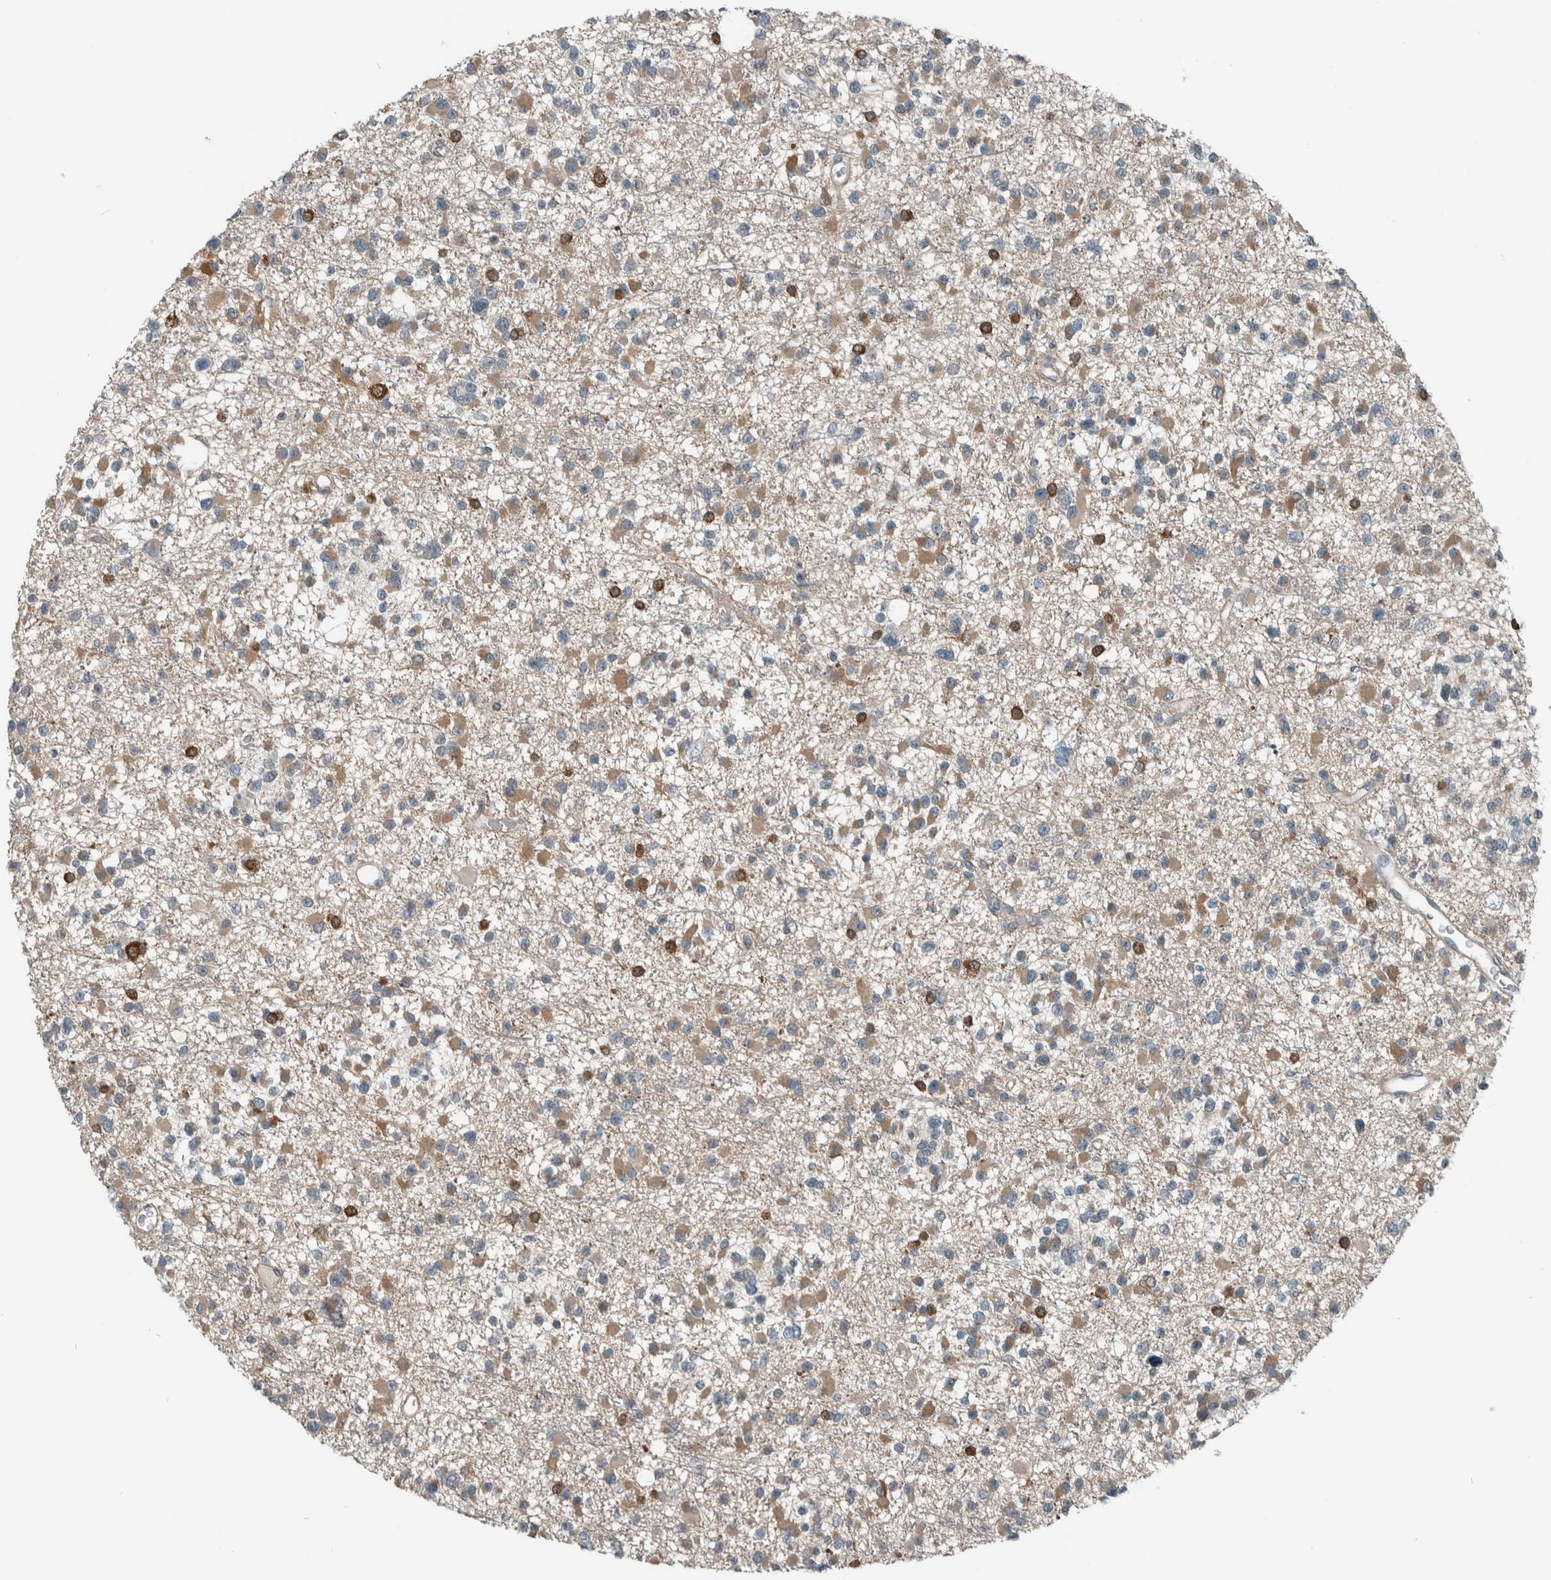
{"staining": {"intensity": "weak", "quantity": ">75%", "location": "cytoplasmic/membranous"}, "tissue": "glioma", "cell_type": "Tumor cells", "image_type": "cancer", "snomed": [{"axis": "morphology", "description": "Glioma, malignant, Low grade"}, {"axis": "topography", "description": "Brain"}], "caption": "Glioma tissue displays weak cytoplasmic/membranous staining in approximately >75% of tumor cells (DAB (3,3'-diaminobenzidine) IHC with brightfield microscopy, high magnification).", "gene": "ALAD", "patient": {"sex": "female", "age": 22}}